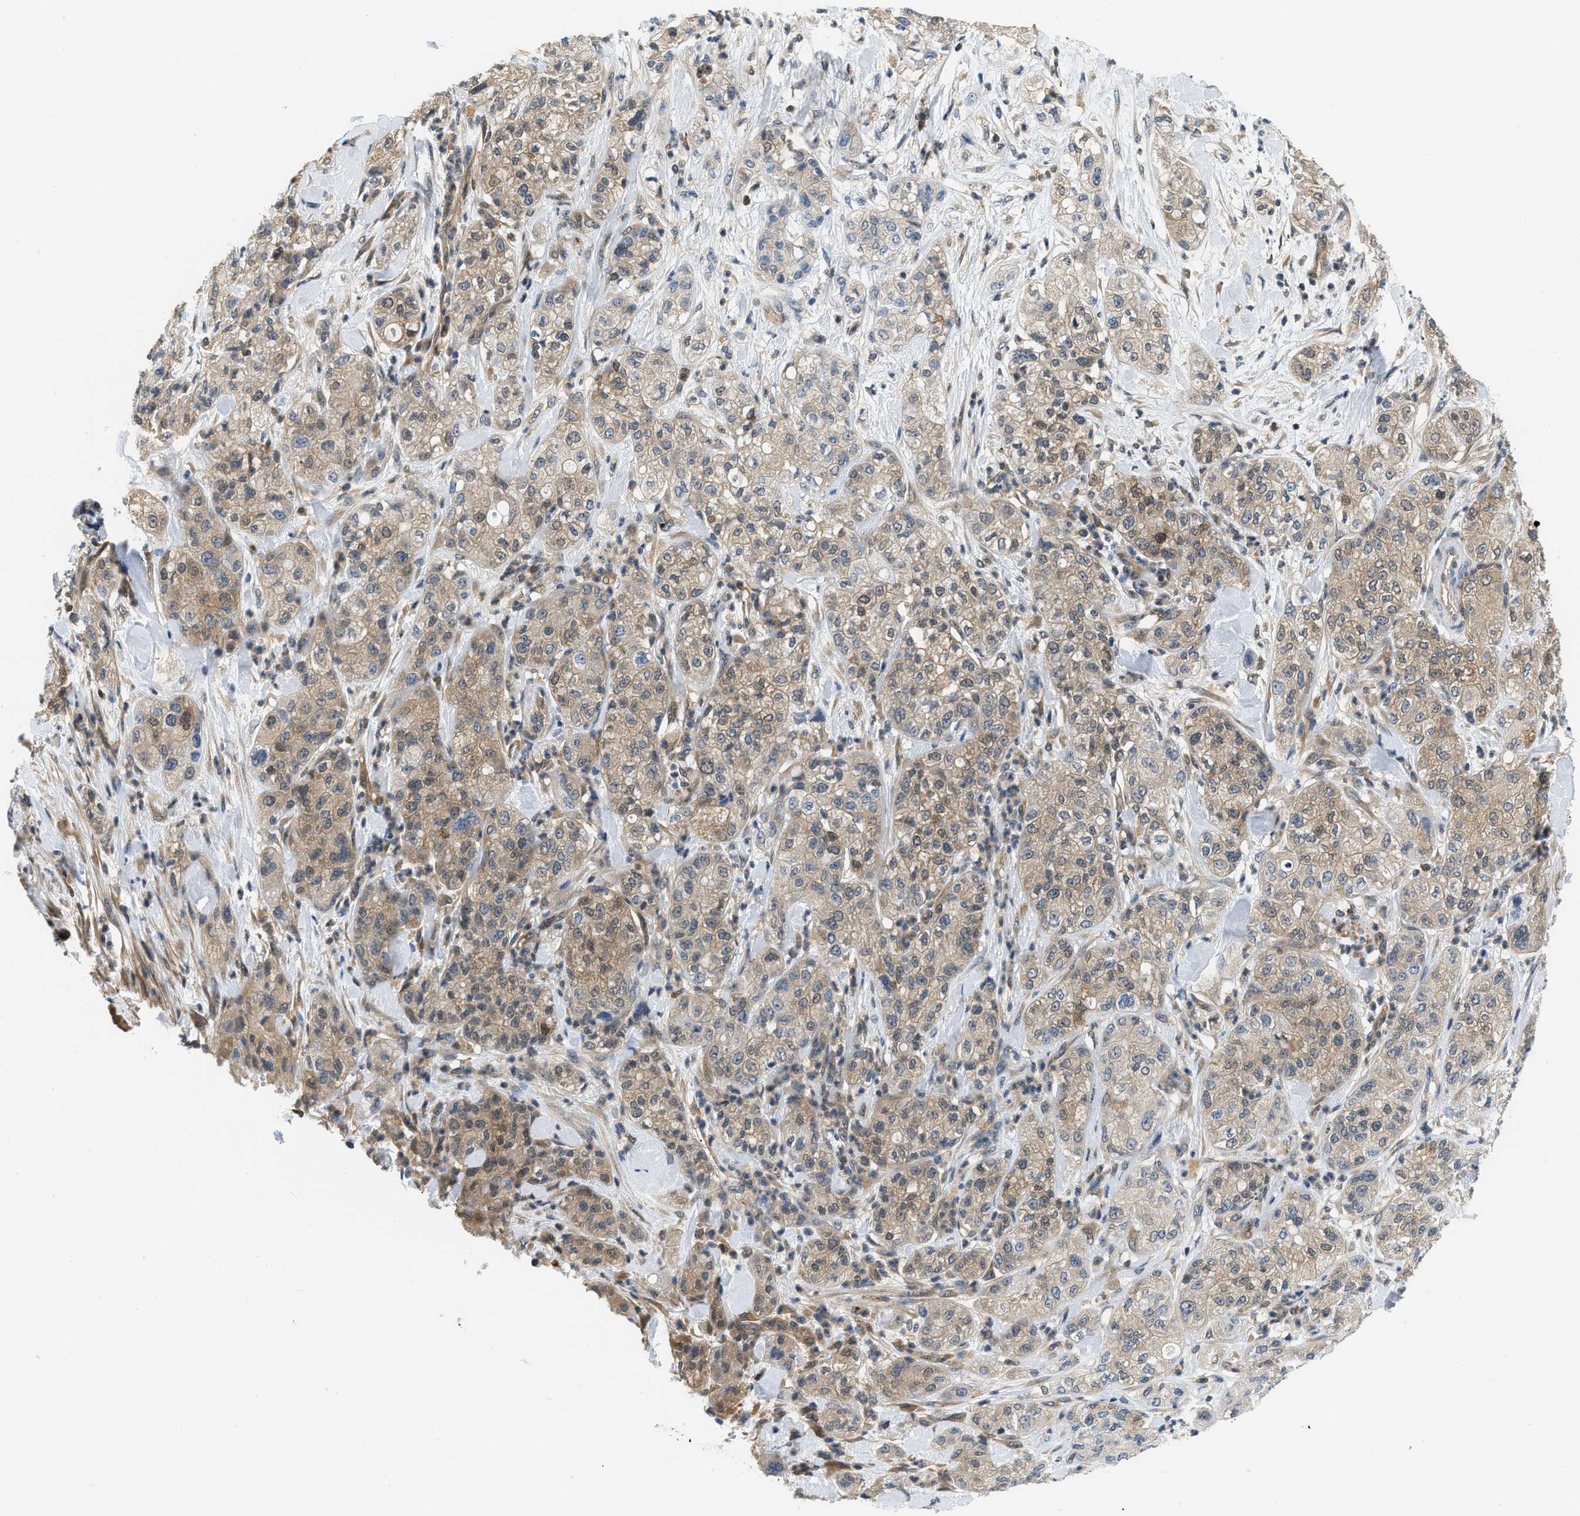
{"staining": {"intensity": "weak", "quantity": "25%-75%", "location": "cytoplasmic/membranous"}, "tissue": "pancreatic cancer", "cell_type": "Tumor cells", "image_type": "cancer", "snomed": [{"axis": "morphology", "description": "Adenocarcinoma, NOS"}, {"axis": "topography", "description": "Pancreas"}], "caption": "This histopathology image demonstrates IHC staining of human pancreatic adenocarcinoma, with low weak cytoplasmic/membranous positivity in approximately 25%-75% of tumor cells.", "gene": "EIF4EBP2", "patient": {"sex": "female", "age": 78}}